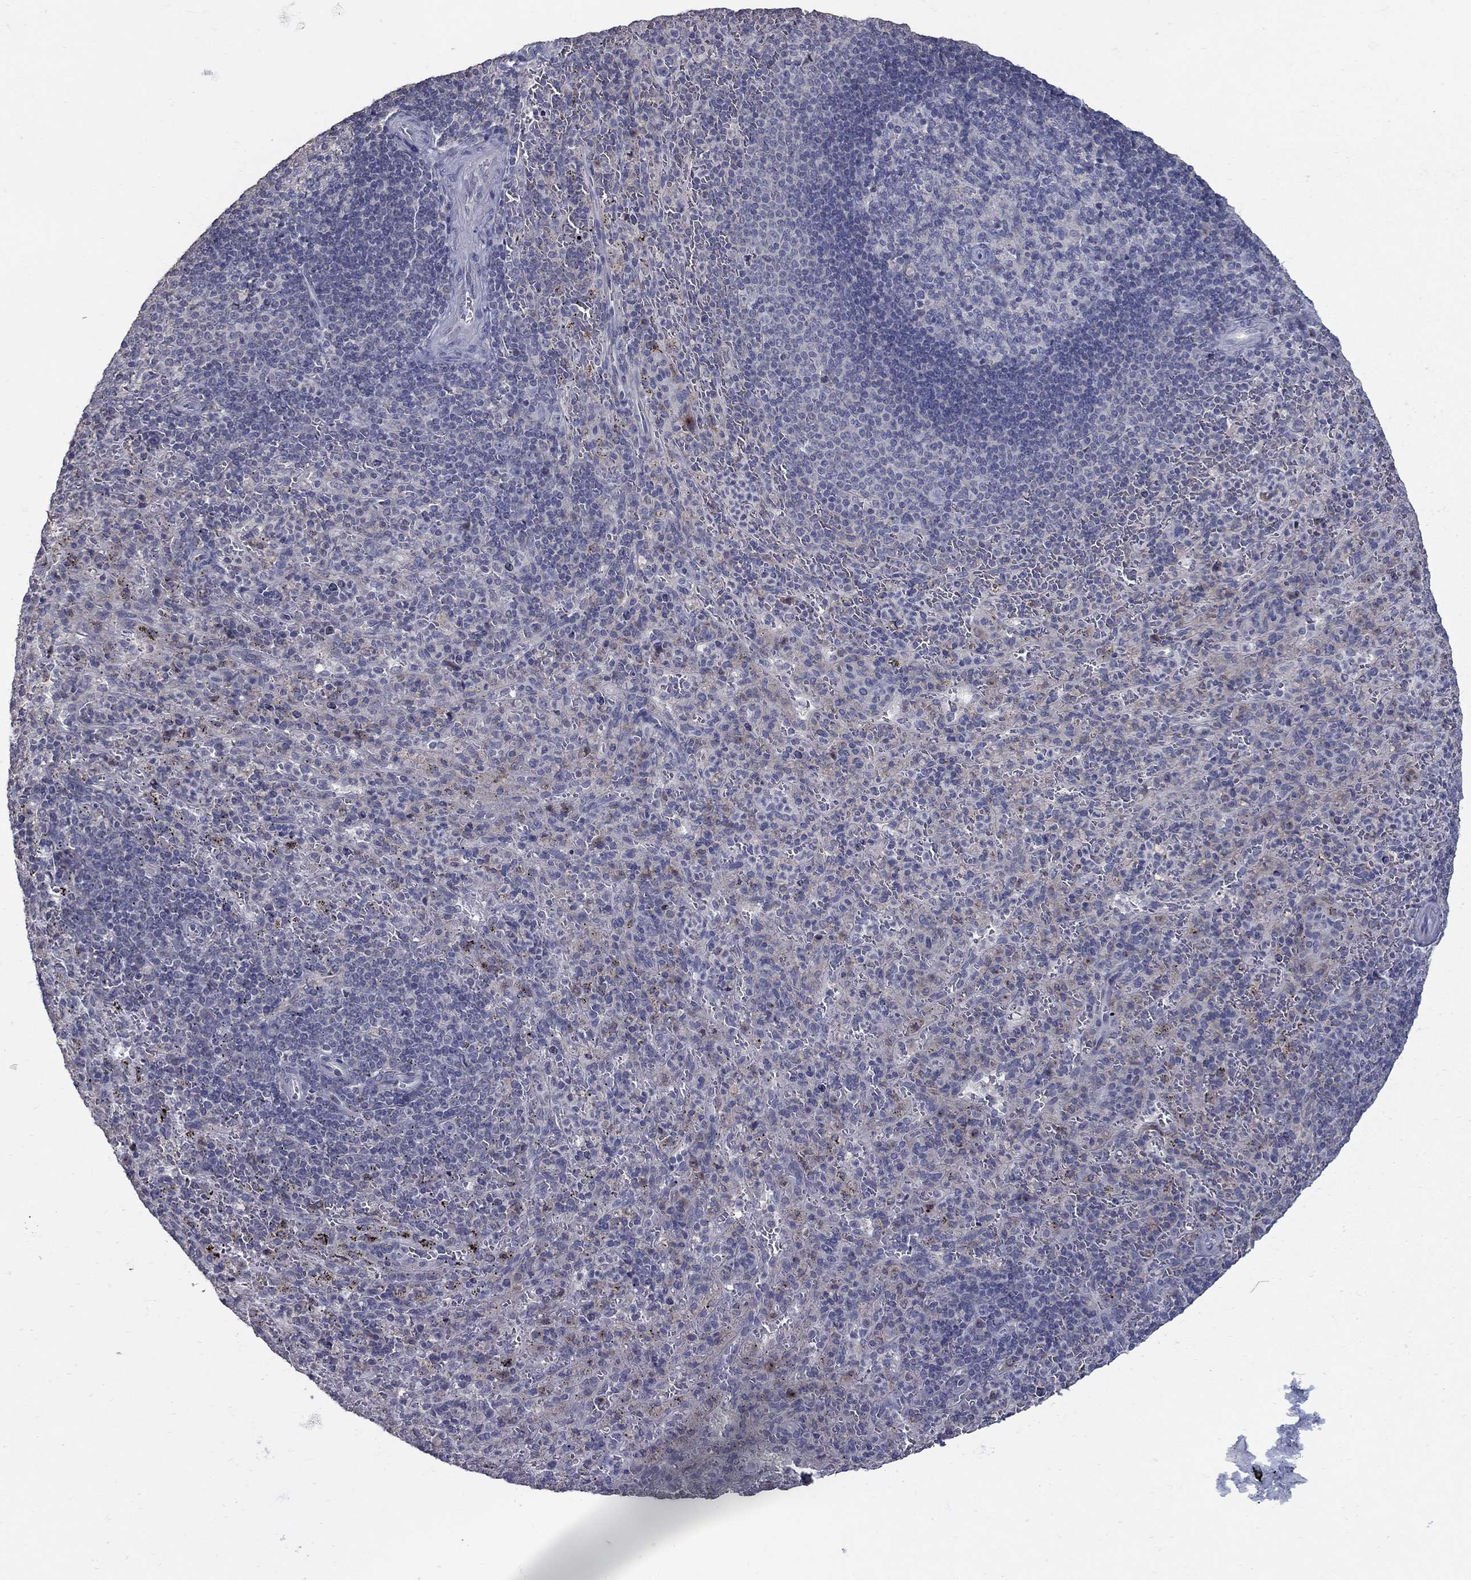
{"staining": {"intensity": "negative", "quantity": "none", "location": "none"}, "tissue": "spleen", "cell_type": "Cells in red pulp", "image_type": "normal", "snomed": [{"axis": "morphology", "description": "Normal tissue, NOS"}, {"axis": "topography", "description": "Spleen"}], "caption": "DAB (3,3'-diaminobenzidine) immunohistochemical staining of unremarkable human spleen shows no significant positivity in cells in red pulp.", "gene": "KIAA0319L", "patient": {"sex": "male", "age": 57}}